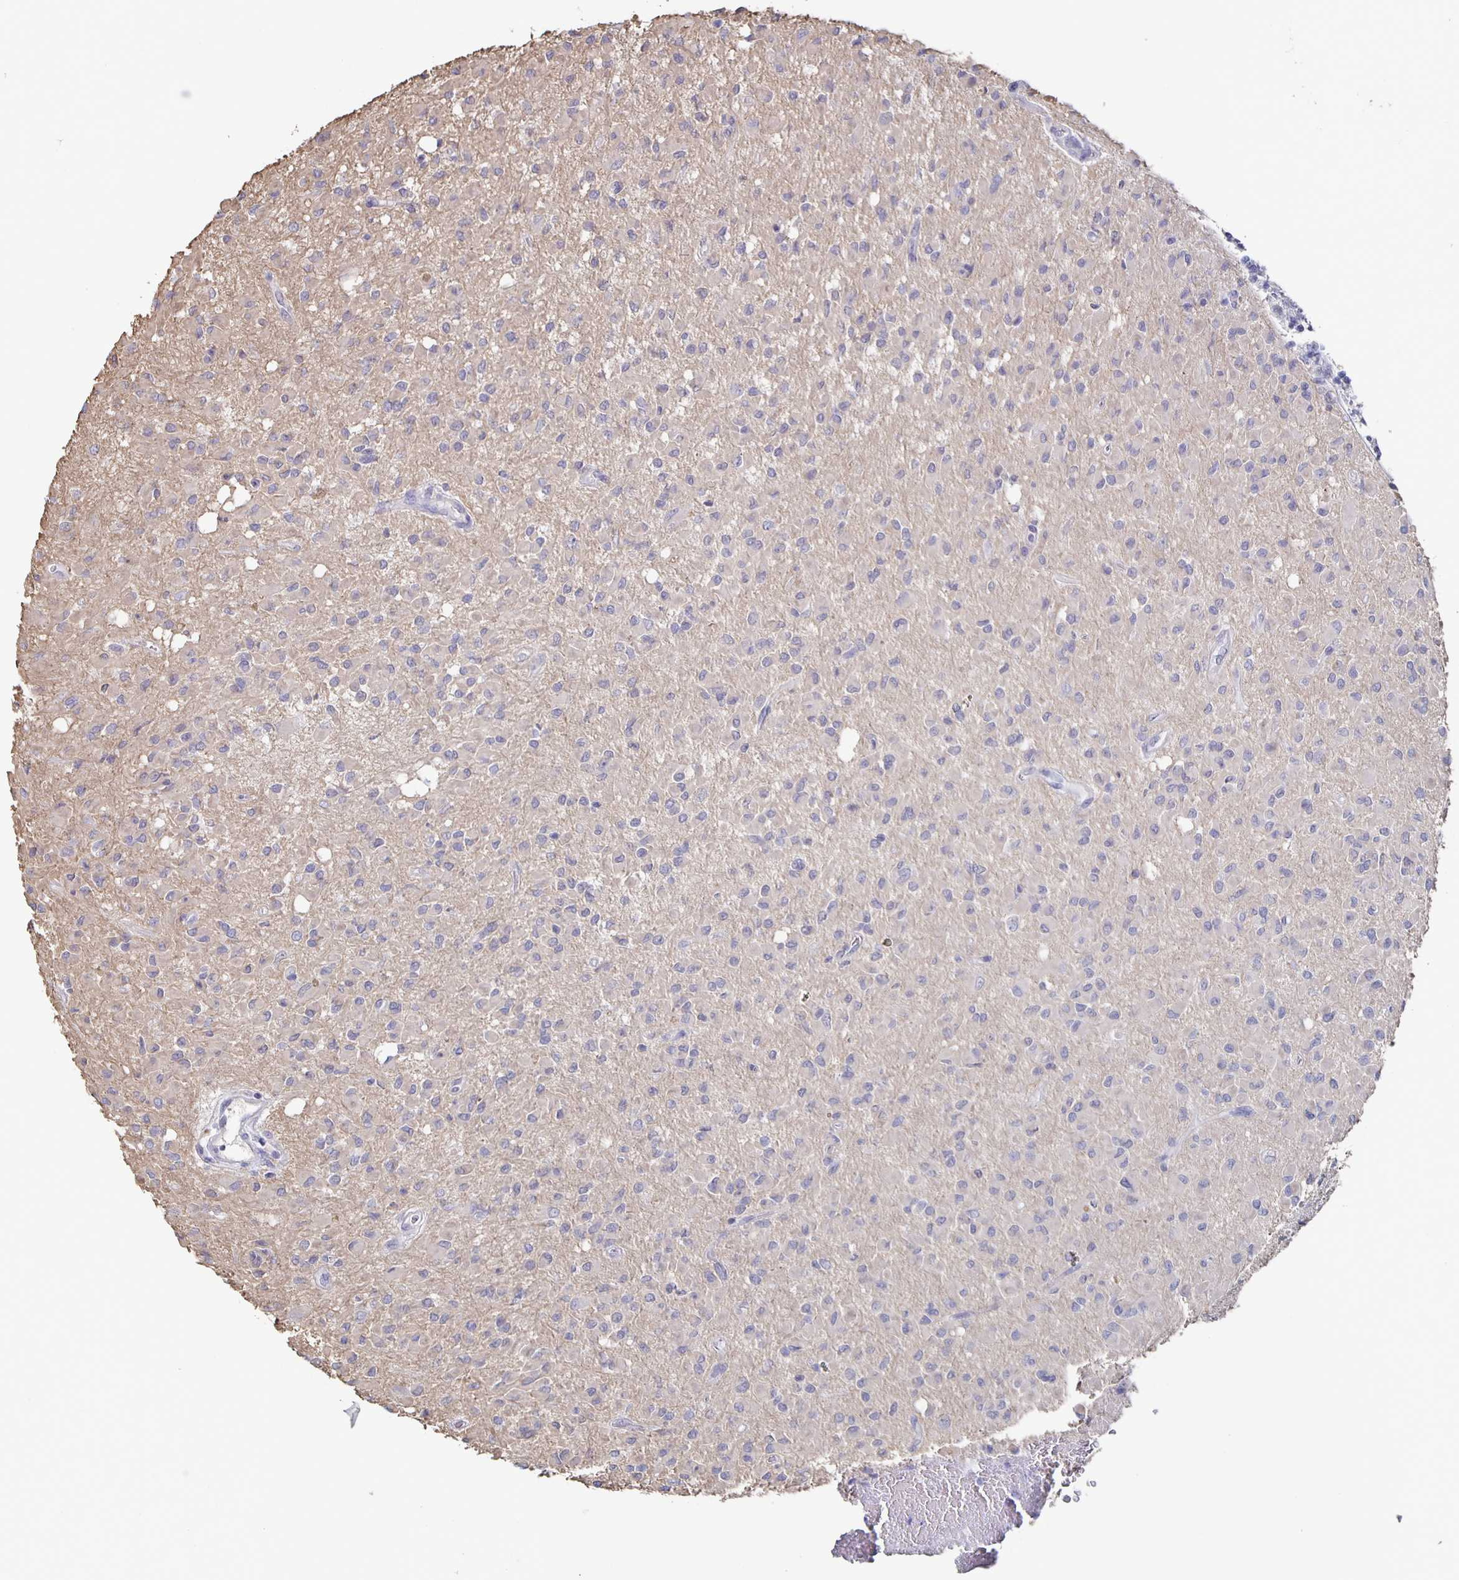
{"staining": {"intensity": "negative", "quantity": "none", "location": "none"}, "tissue": "glioma", "cell_type": "Tumor cells", "image_type": "cancer", "snomed": [{"axis": "morphology", "description": "Glioma, malignant, Low grade"}, {"axis": "topography", "description": "Brain"}], "caption": "Low-grade glioma (malignant) was stained to show a protein in brown. There is no significant positivity in tumor cells.", "gene": "CACNA2D2", "patient": {"sex": "female", "age": 33}}